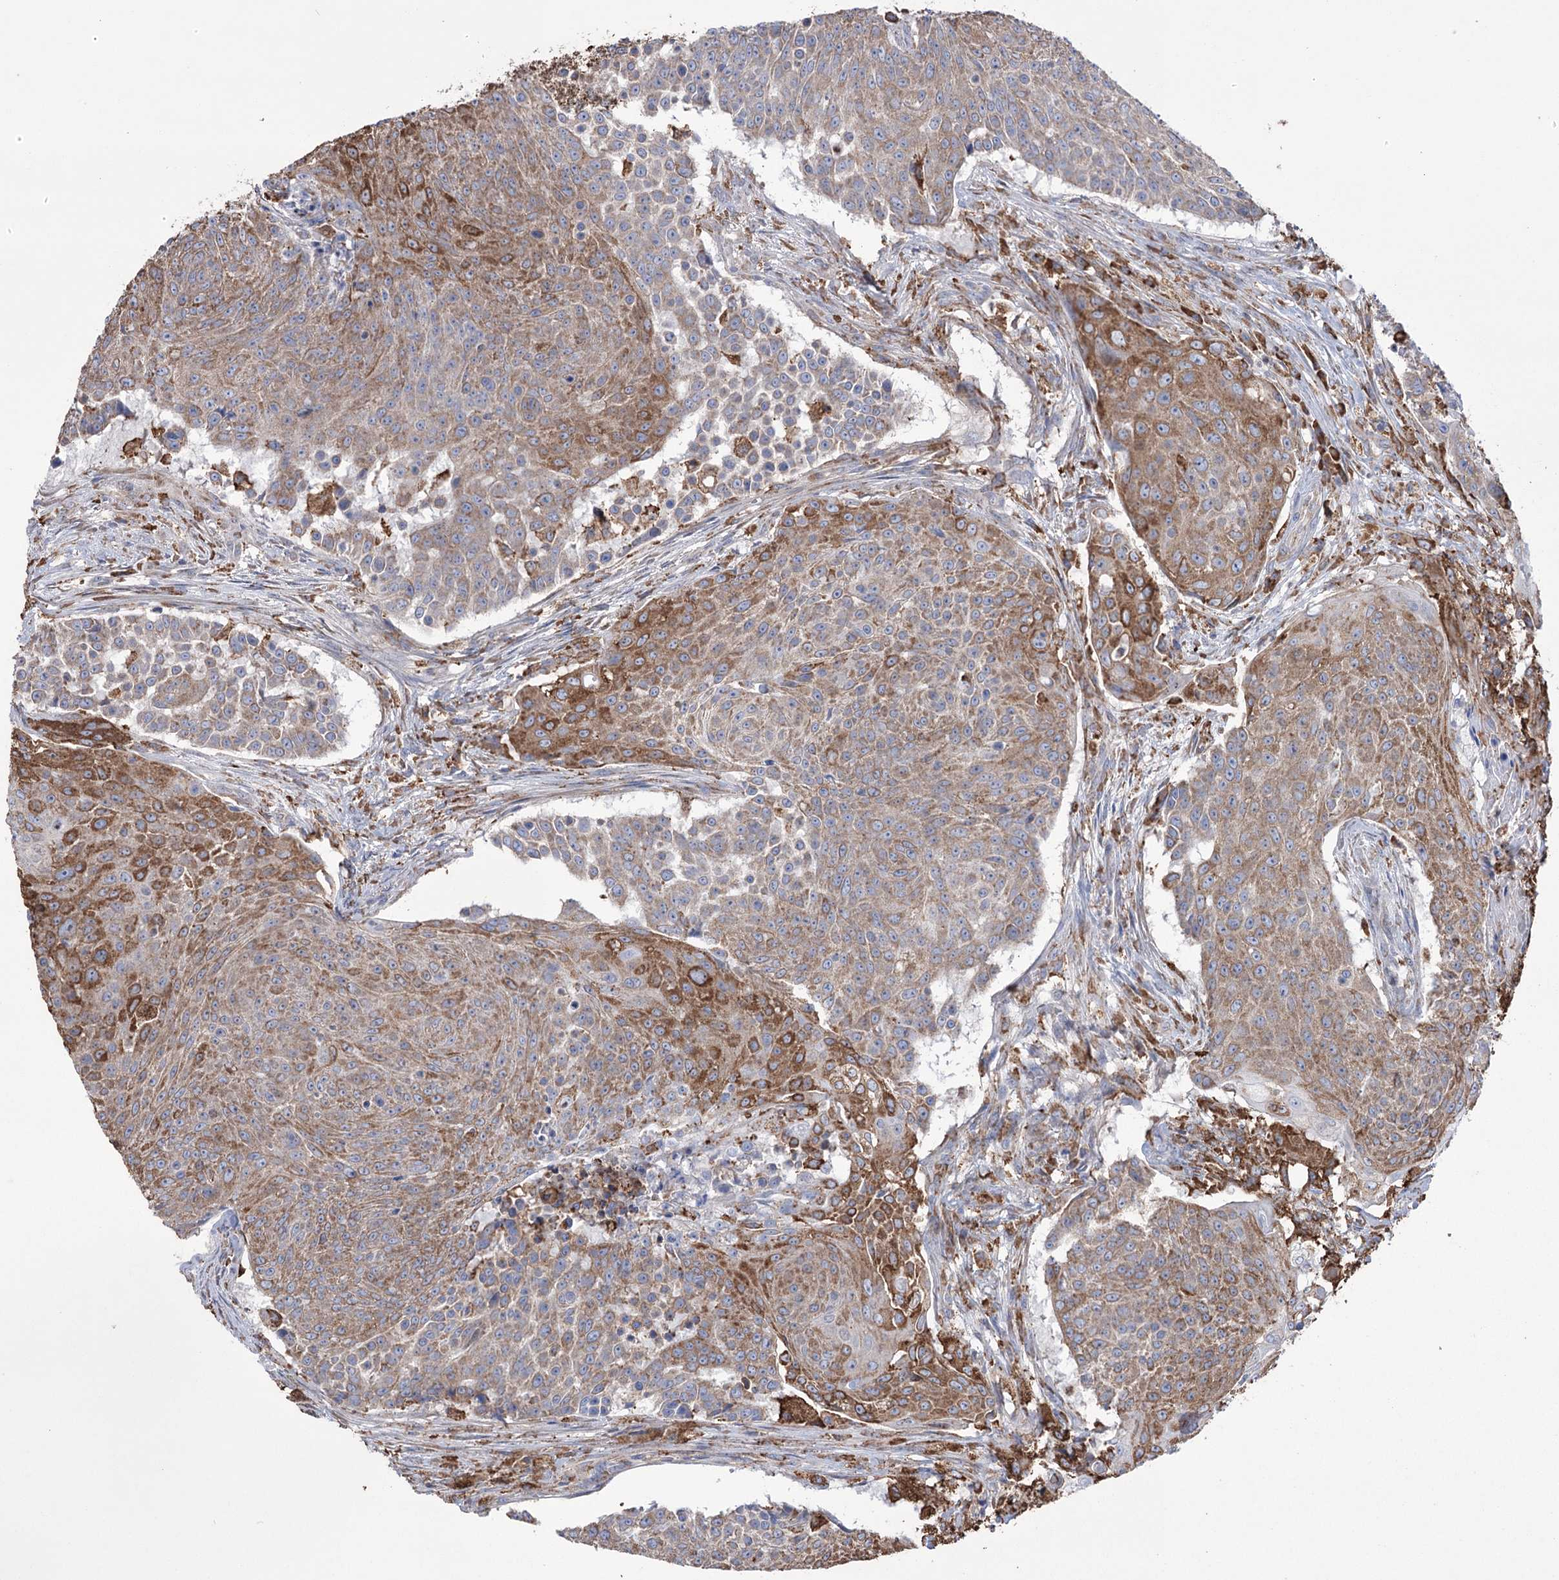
{"staining": {"intensity": "strong", "quantity": "25%-75%", "location": "cytoplasmic/membranous"}, "tissue": "urothelial cancer", "cell_type": "Tumor cells", "image_type": "cancer", "snomed": [{"axis": "morphology", "description": "Urothelial carcinoma, High grade"}, {"axis": "topography", "description": "Urinary bladder"}], "caption": "This photomicrograph exhibits immunohistochemistry (IHC) staining of human urothelial carcinoma (high-grade), with high strong cytoplasmic/membranous expression in approximately 25%-75% of tumor cells.", "gene": "TRIM71", "patient": {"sex": "female", "age": 63}}